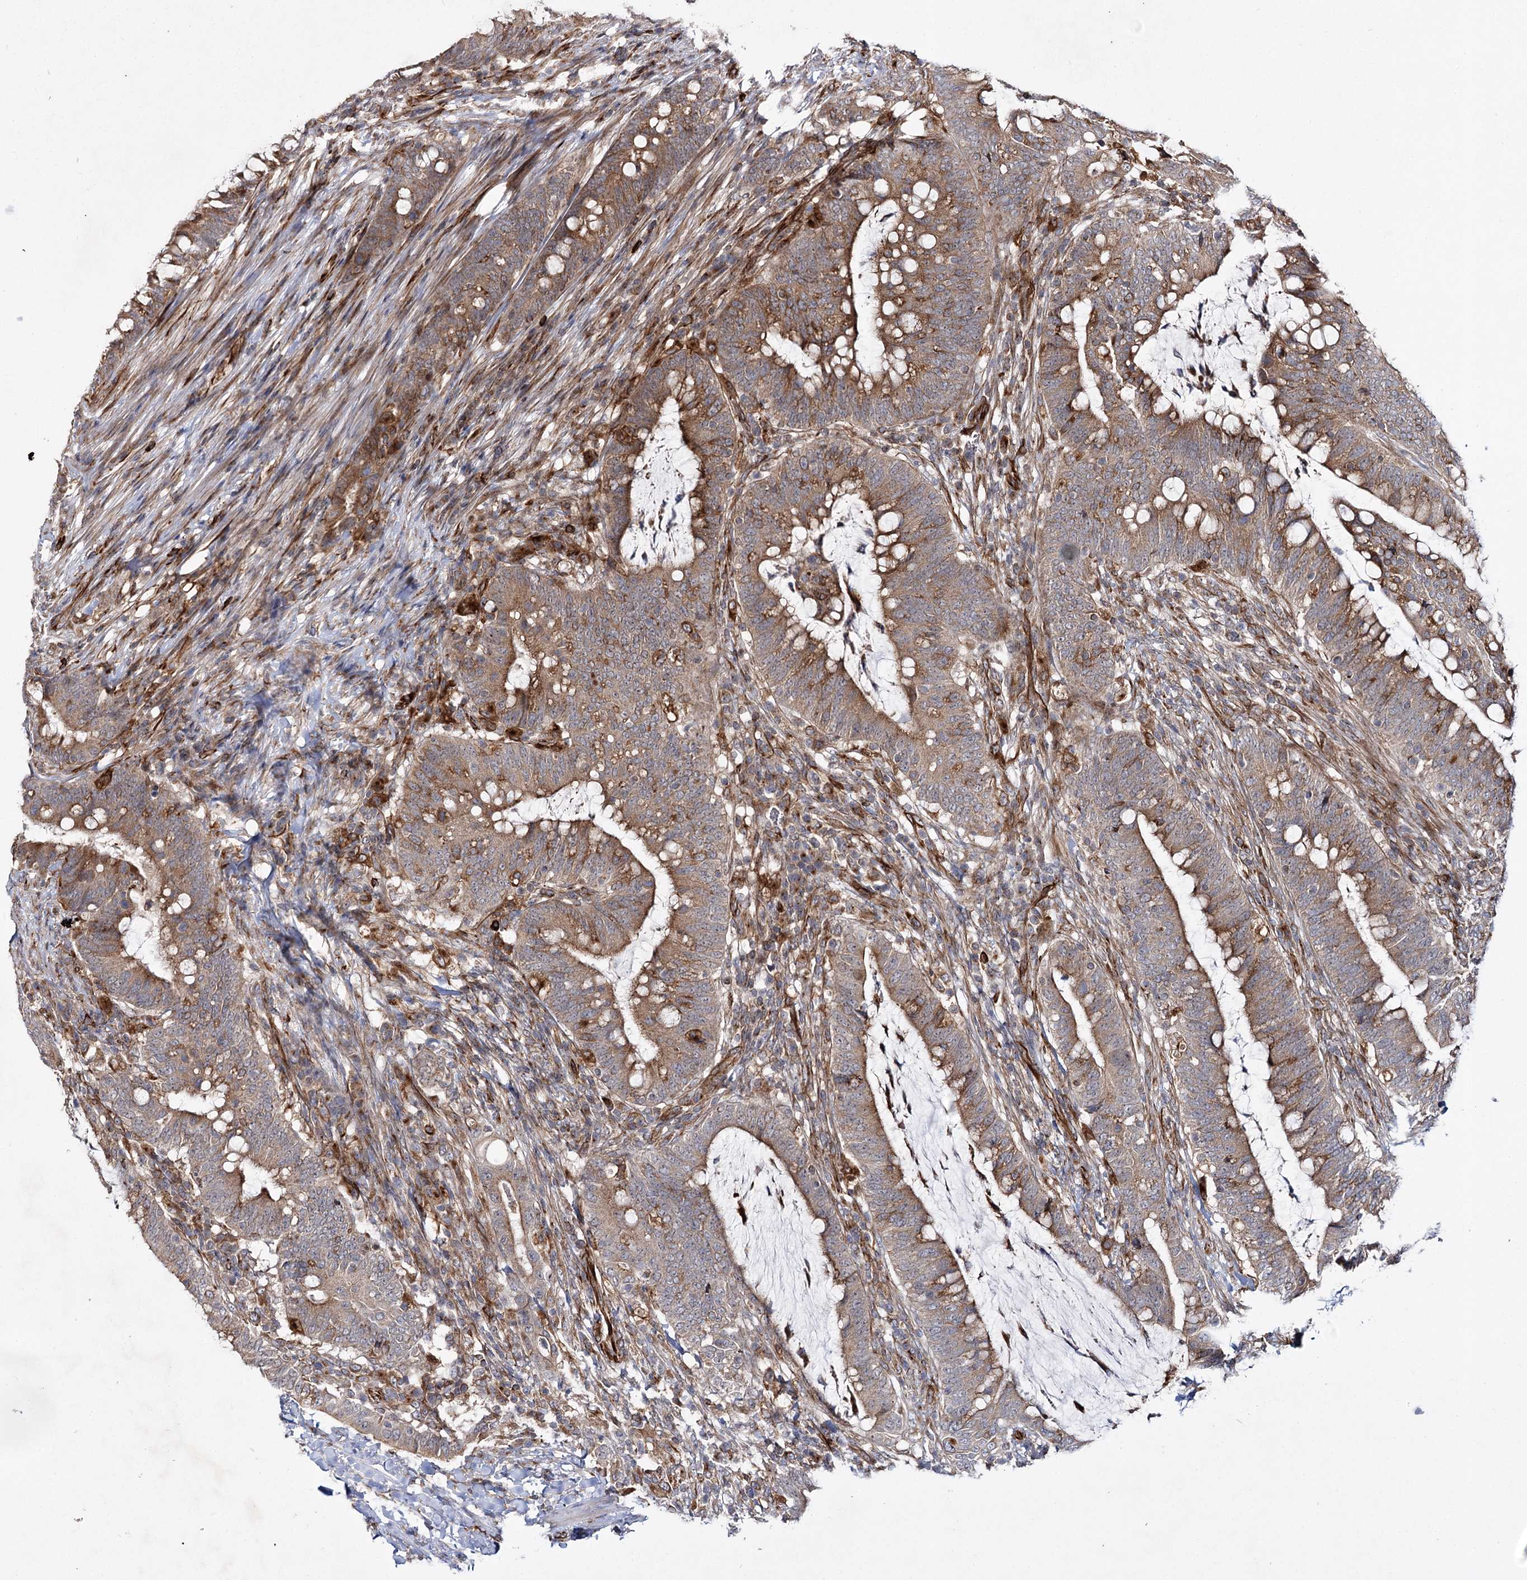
{"staining": {"intensity": "moderate", "quantity": ">75%", "location": "cytoplasmic/membranous"}, "tissue": "colorectal cancer", "cell_type": "Tumor cells", "image_type": "cancer", "snomed": [{"axis": "morphology", "description": "Adenocarcinoma, NOS"}, {"axis": "topography", "description": "Colon"}], "caption": "High-magnification brightfield microscopy of colorectal adenocarcinoma stained with DAB (3,3'-diaminobenzidine) (brown) and counterstained with hematoxylin (blue). tumor cells exhibit moderate cytoplasmic/membranous staining is appreciated in about>75% of cells. (IHC, brightfield microscopy, high magnification).", "gene": "DPEP2", "patient": {"sex": "female", "age": 66}}